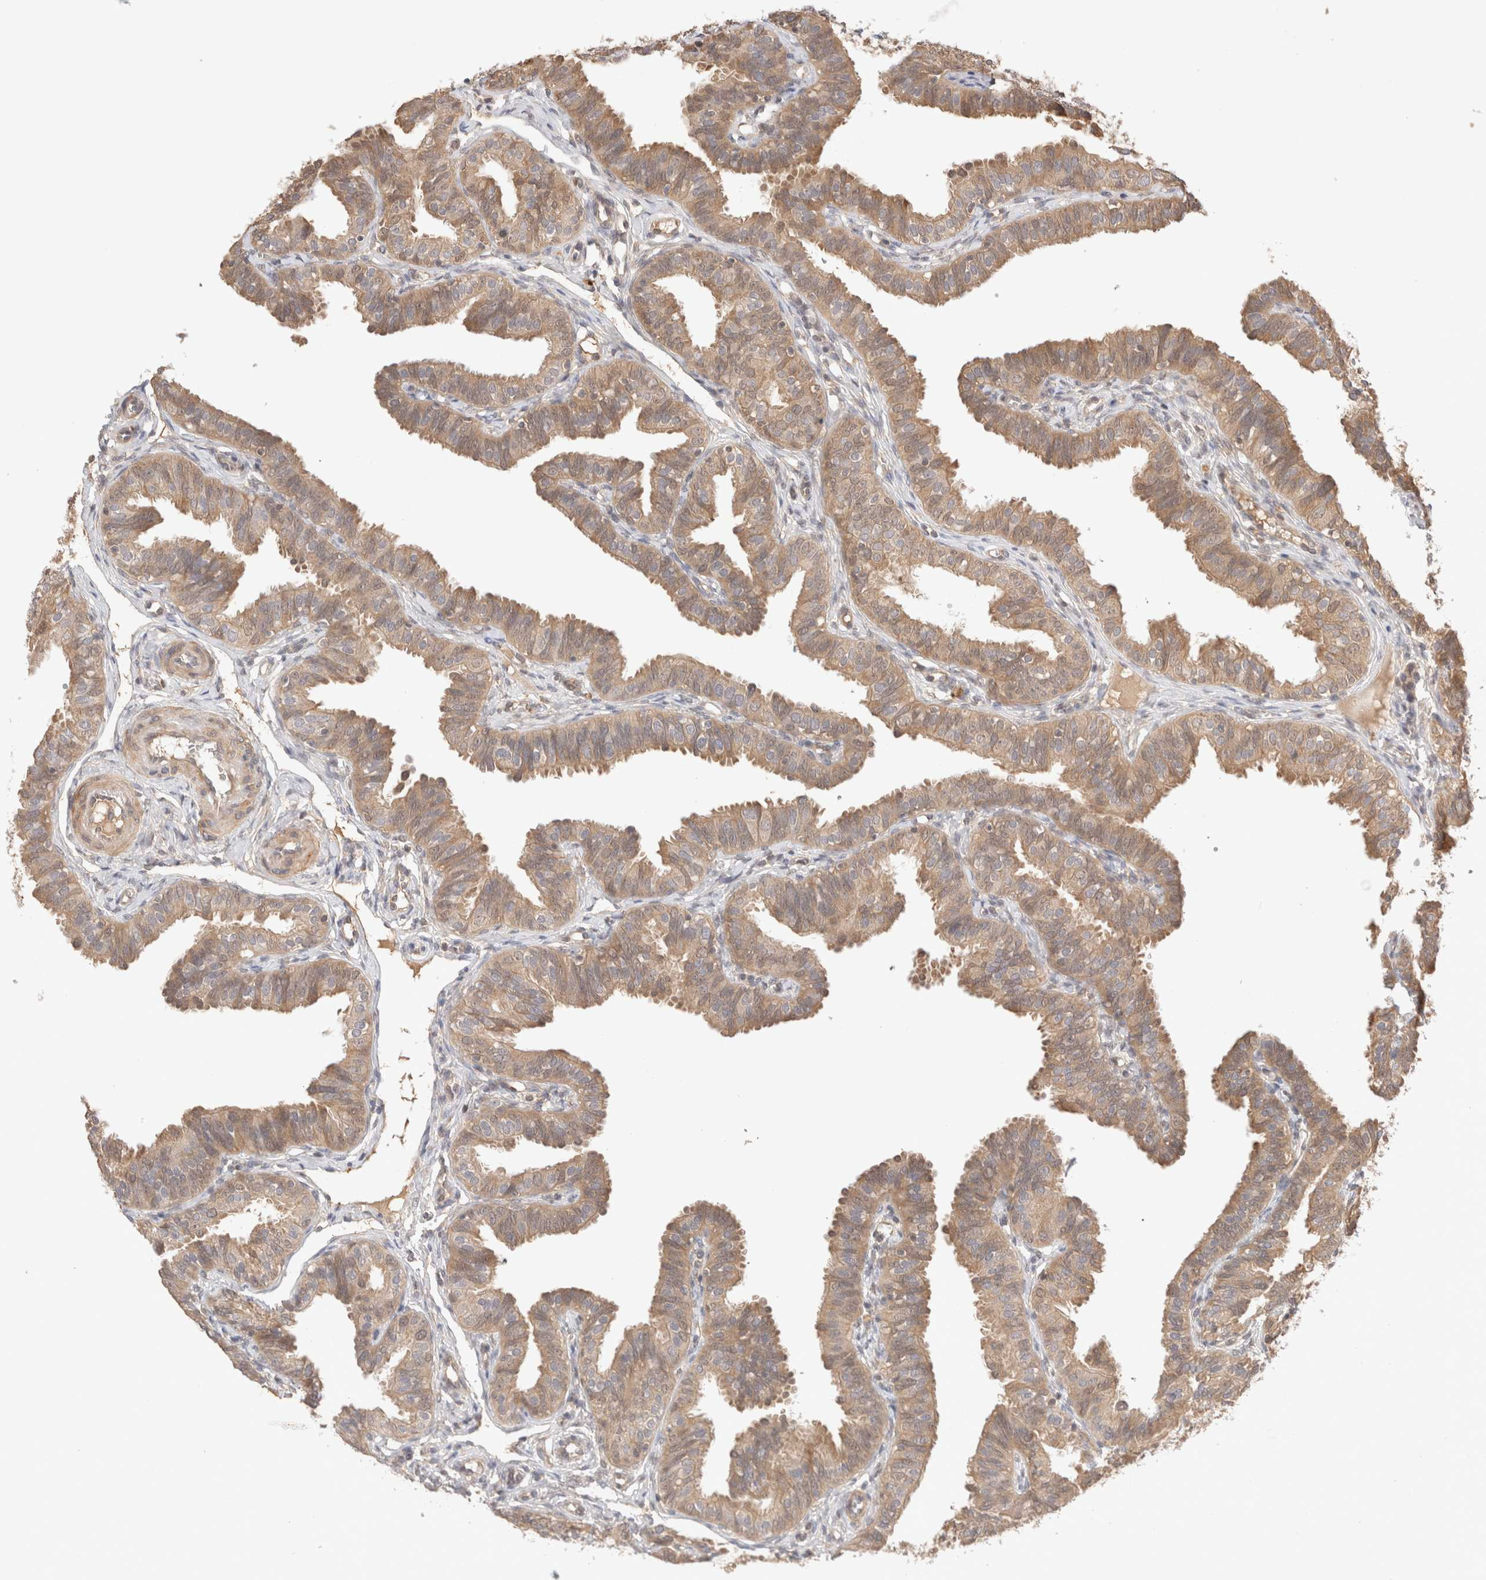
{"staining": {"intensity": "moderate", "quantity": ">75%", "location": "cytoplasmic/membranous"}, "tissue": "fallopian tube", "cell_type": "Glandular cells", "image_type": "normal", "snomed": [{"axis": "morphology", "description": "Normal tissue, NOS"}, {"axis": "topography", "description": "Fallopian tube"}], "caption": "Fallopian tube stained for a protein displays moderate cytoplasmic/membranous positivity in glandular cells. Immunohistochemistry (ihc) stains the protein in brown and the nuclei are stained blue.", "gene": "CARNMT1", "patient": {"sex": "female", "age": 35}}